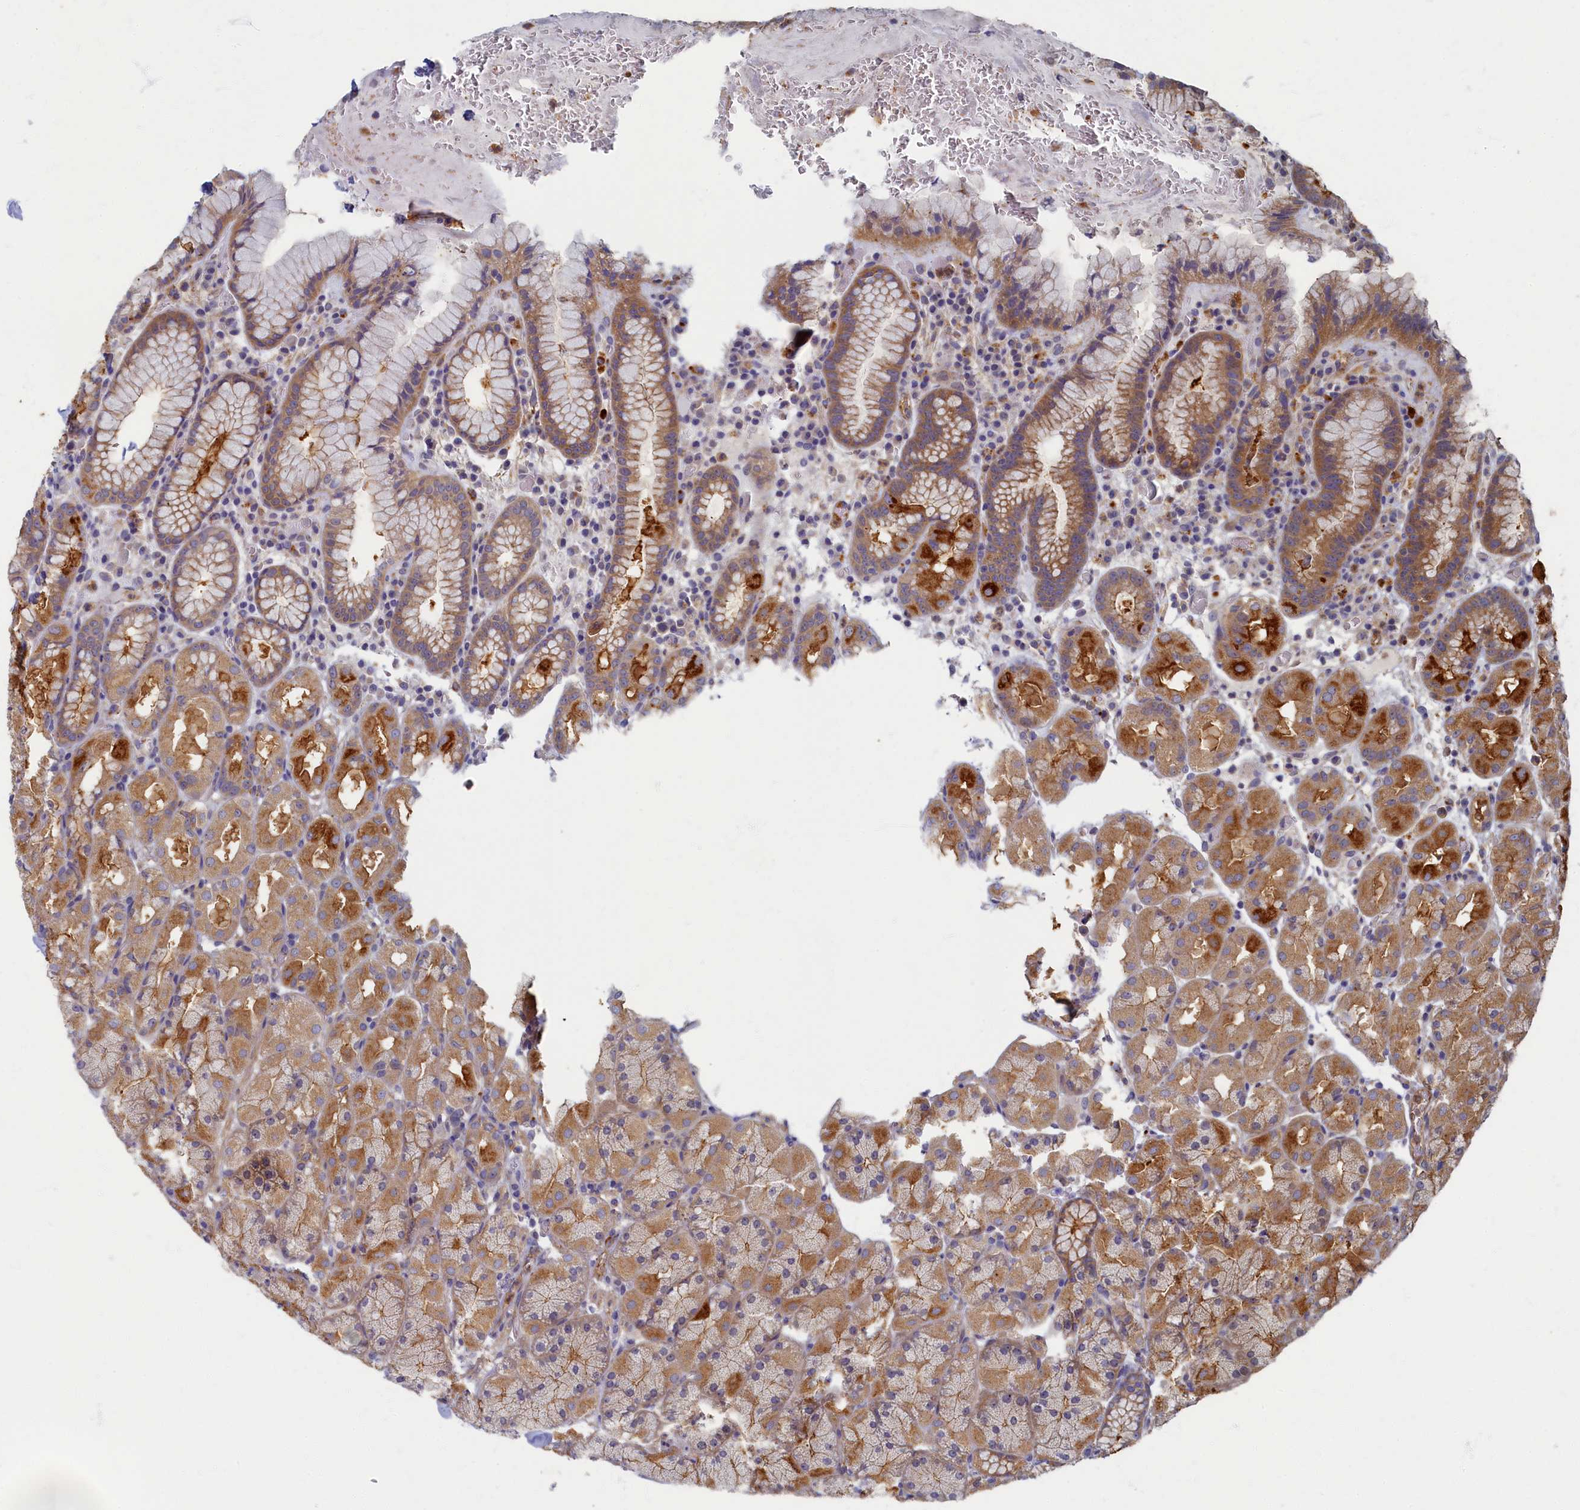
{"staining": {"intensity": "moderate", "quantity": ">75%", "location": "cytoplasmic/membranous"}, "tissue": "stomach", "cell_type": "Glandular cells", "image_type": "normal", "snomed": [{"axis": "morphology", "description": "Normal tissue, NOS"}, {"axis": "topography", "description": "Stomach, upper"}, {"axis": "topography", "description": "Stomach, lower"}], "caption": "There is medium levels of moderate cytoplasmic/membranous positivity in glandular cells of benign stomach, as demonstrated by immunohistochemical staining (brown color).", "gene": "PSMG2", "patient": {"sex": "male", "age": 80}}